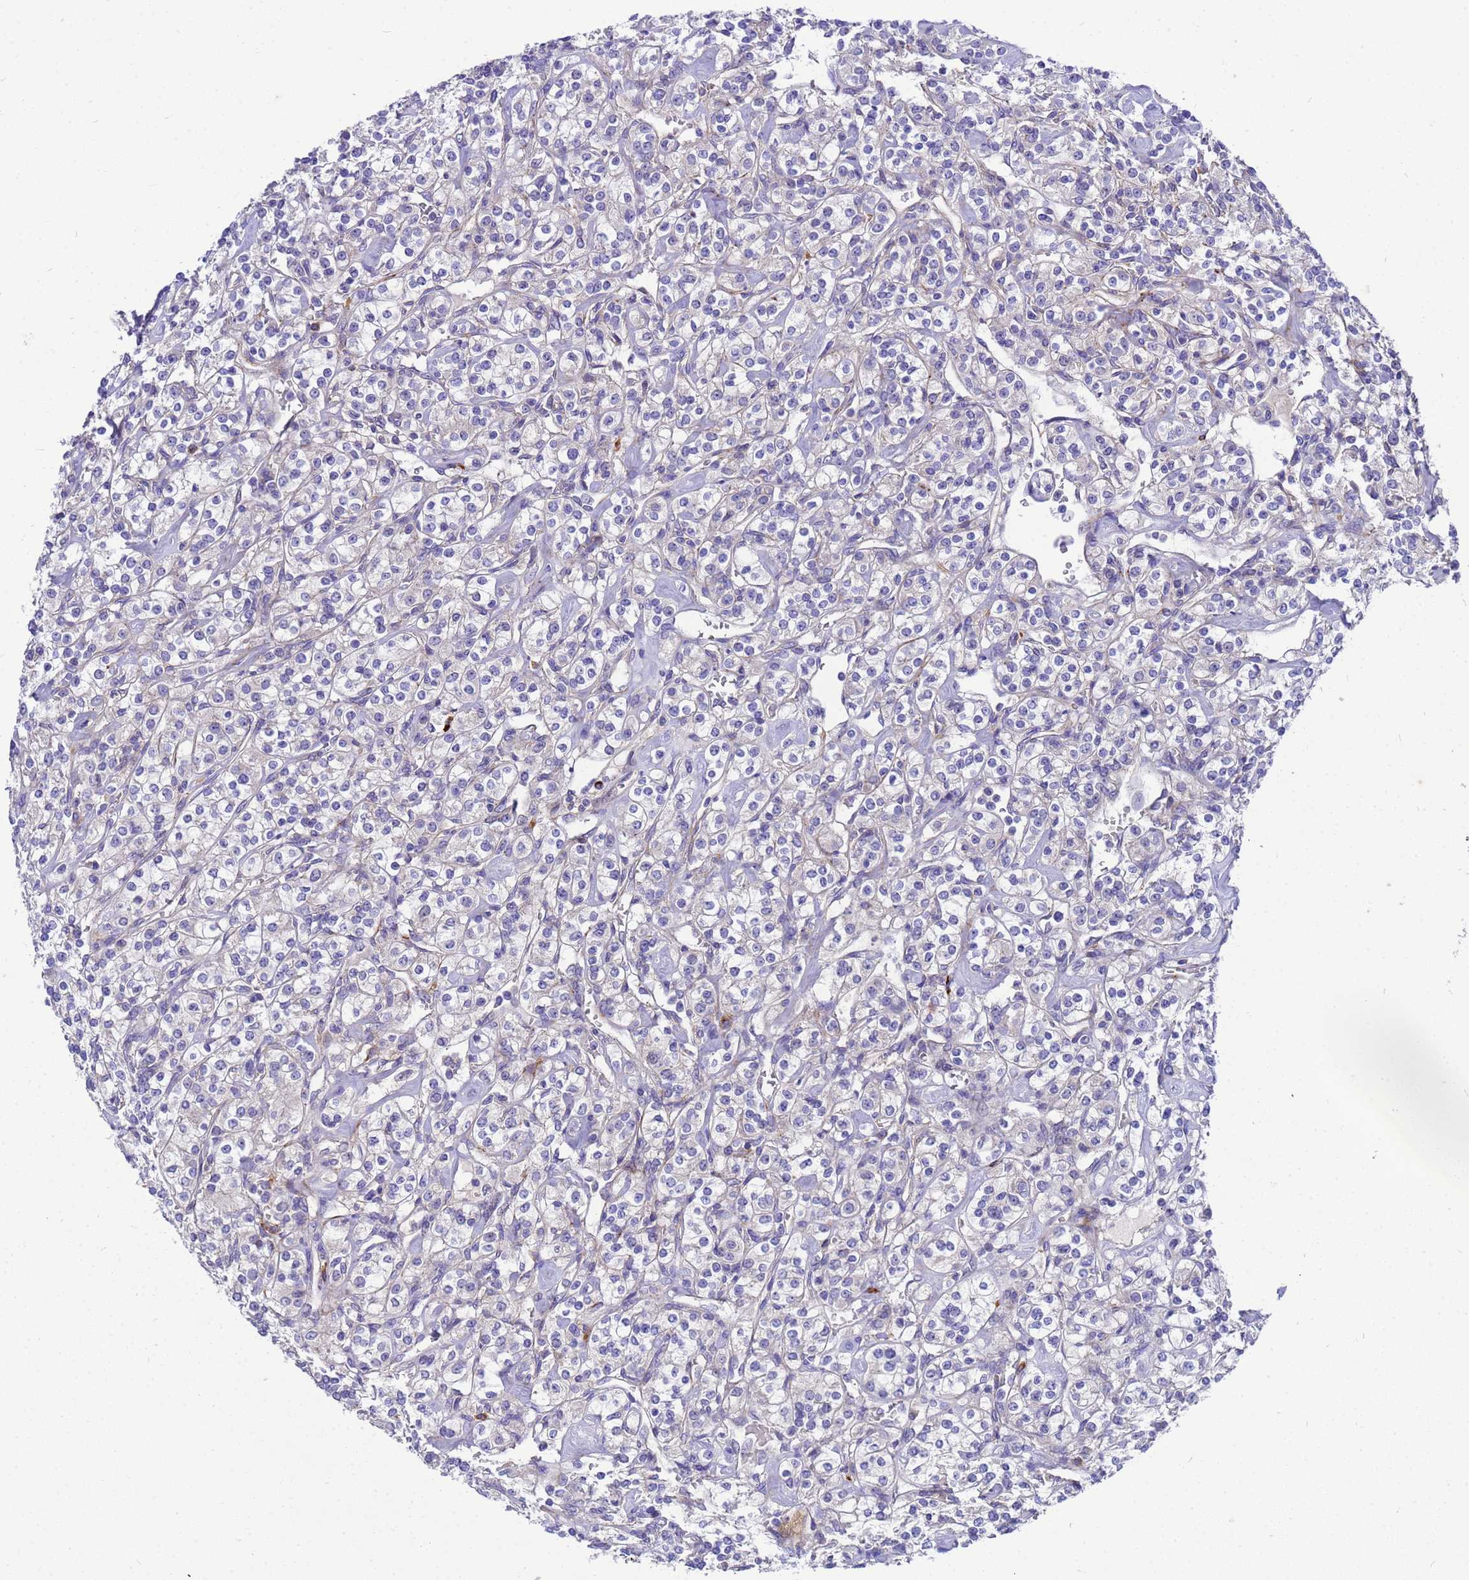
{"staining": {"intensity": "negative", "quantity": "none", "location": "none"}, "tissue": "renal cancer", "cell_type": "Tumor cells", "image_type": "cancer", "snomed": [{"axis": "morphology", "description": "Adenocarcinoma, NOS"}, {"axis": "topography", "description": "Kidney"}], "caption": "There is no significant positivity in tumor cells of renal adenocarcinoma.", "gene": "POP7", "patient": {"sex": "male", "age": 77}}